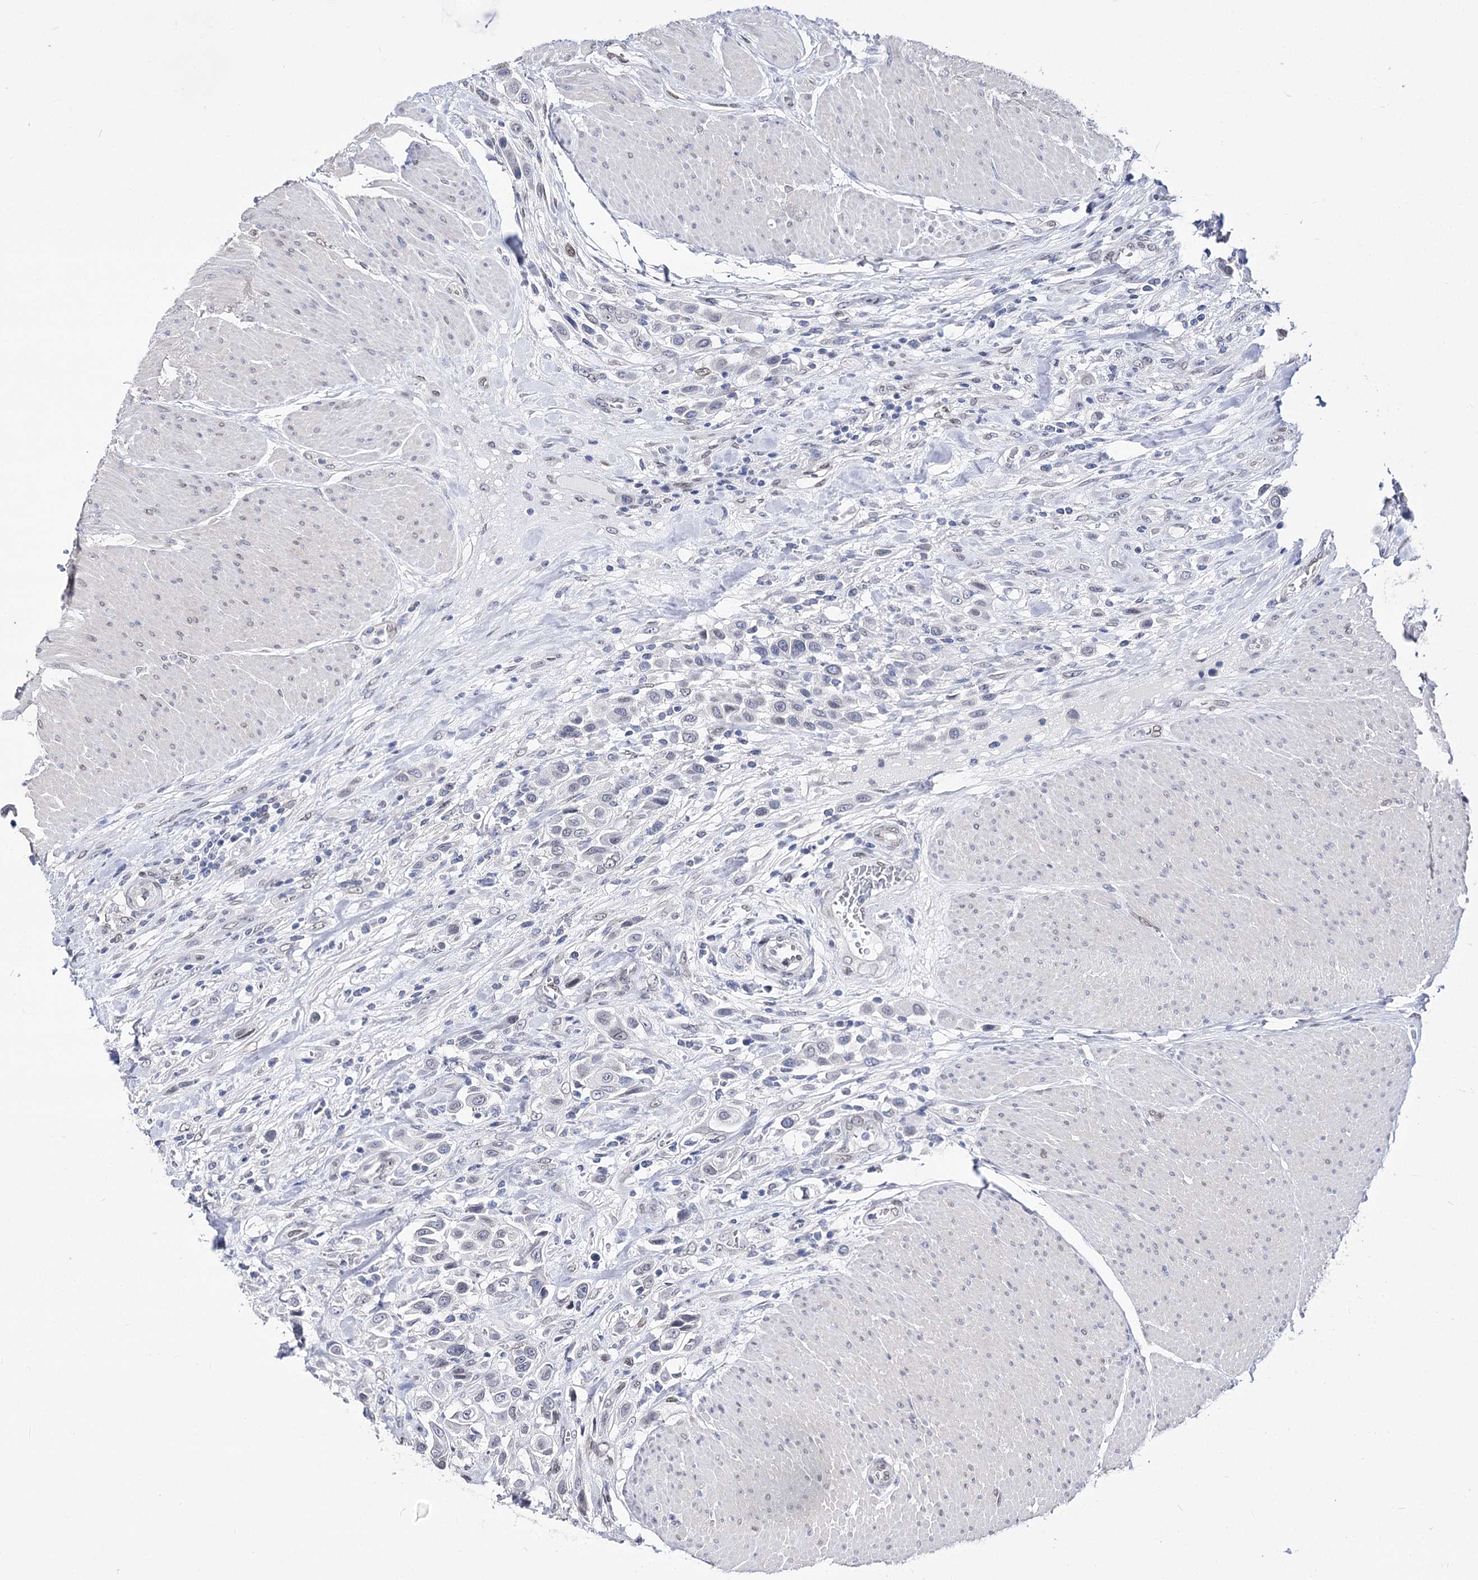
{"staining": {"intensity": "negative", "quantity": "none", "location": "none"}, "tissue": "urothelial cancer", "cell_type": "Tumor cells", "image_type": "cancer", "snomed": [{"axis": "morphology", "description": "Urothelial carcinoma, High grade"}, {"axis": "topography", "description": "Urinary bladder"}], "caption": "Immunohistochemical staining of high-grade urothelial carcinoma reveals no significant expression in tumor cells. (DAB (3,3'-diaminobenzidine) IHC visualized using brightfield microscopy, high magnification).", "gene": "TMEM201", "patient": {"sex": "male", "age": 50}}